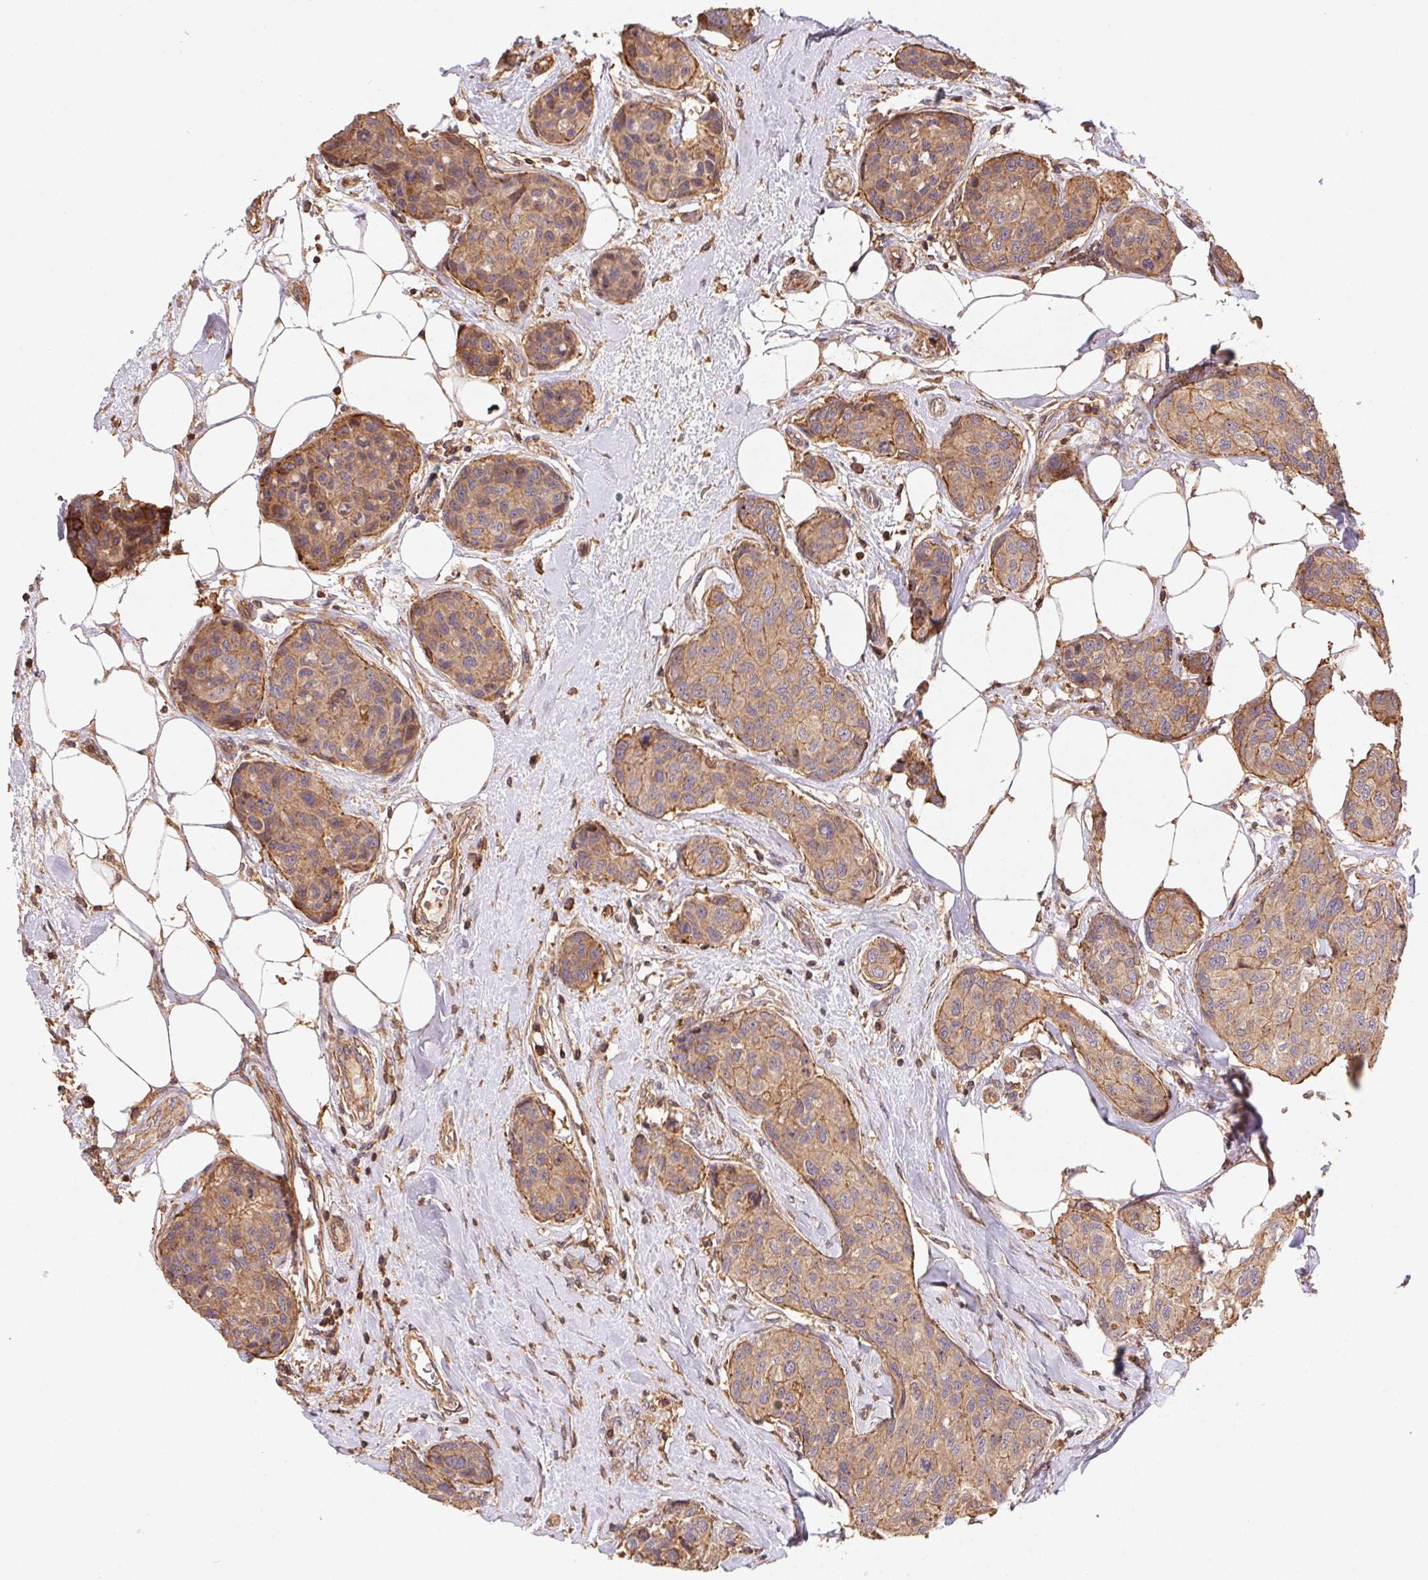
{"staining": {"intensity": "moderate", "quantity": ">75%", "location": "cytoplasmic/membranous"}, "tissue": "breast cancer", "cell_type": "Tumor cells", "image_type": "cancer", "snomed": [{"axis": "morphology", "description": "Duct carcinoma"}, {"axis": "topography", "description": "Breast"}], "caption": "There is medium levels of moderate cytoplasmic/membranous staining in tumor cells of breast cancer (intraductal carcinoma), as demonstrated by immunohistochemical staining (brown color).", "gene": "ATG10", "patient": {"sex": "female", "age": 80}}